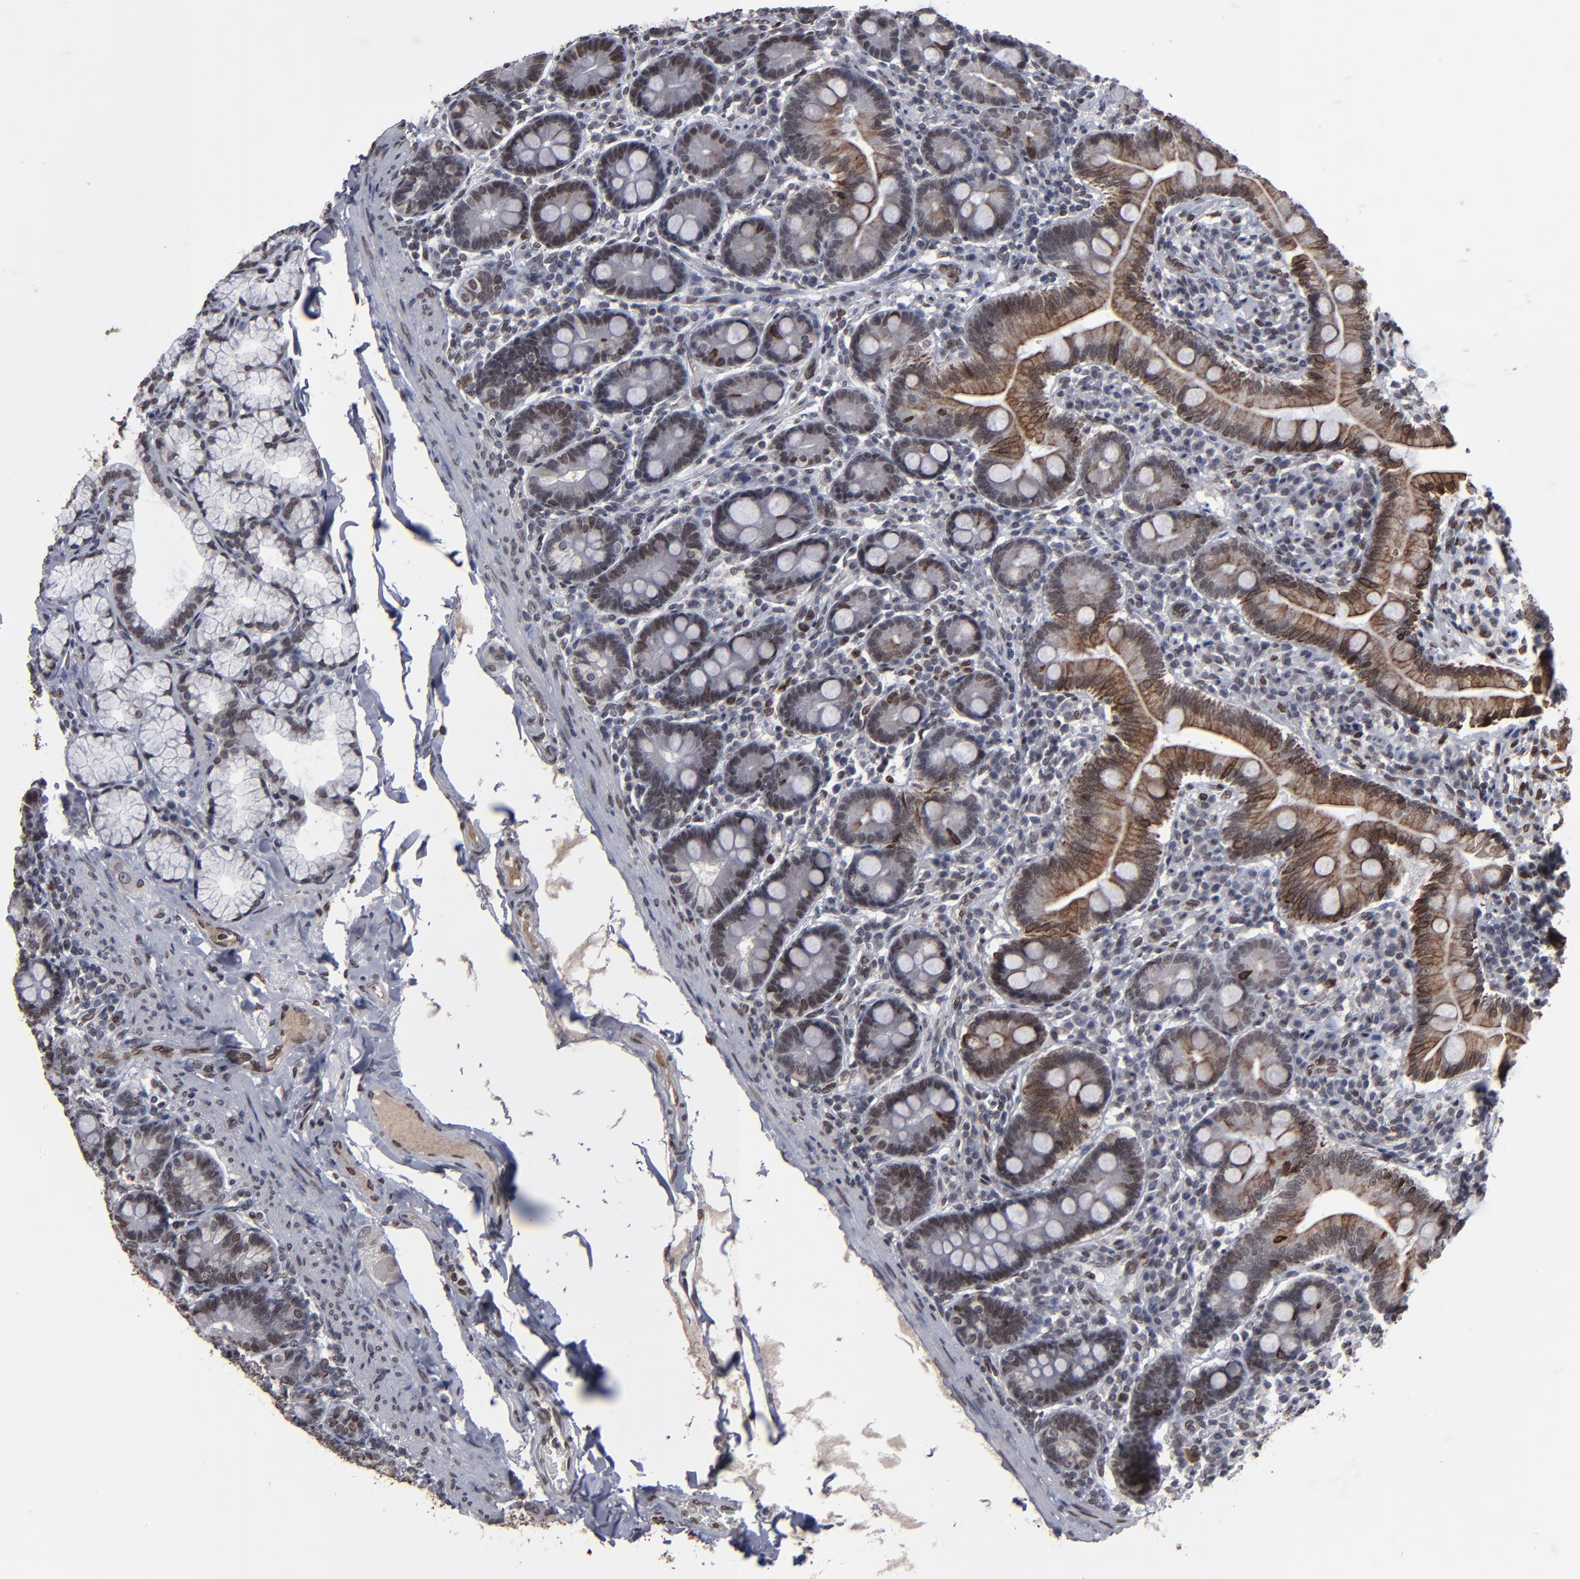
{"staining": {"intensity": "moderate", "quantity": ">75%", "location": "cytoplasmic/membranous,nuclear"}, "tissue": "duodenum", "cell_type": "Glandular cells", "image_type": "normal", "snomed": [{"axis": "morphology", "description": "Normal tissue, NOS"}, {"axis": "topography", "description": "Duodenum"}], "caption": "Immunohistochemical staining of unremarkable duodenum demonstrates moderate cytoplasmic/membranous,nuclear protein expression in approximately >75% of glandular cells. The protein is shown in brown color, while the nuclei are stained blue.", "gene": "BAZ1A", "patient": {"sex": "male", "age": 50}}